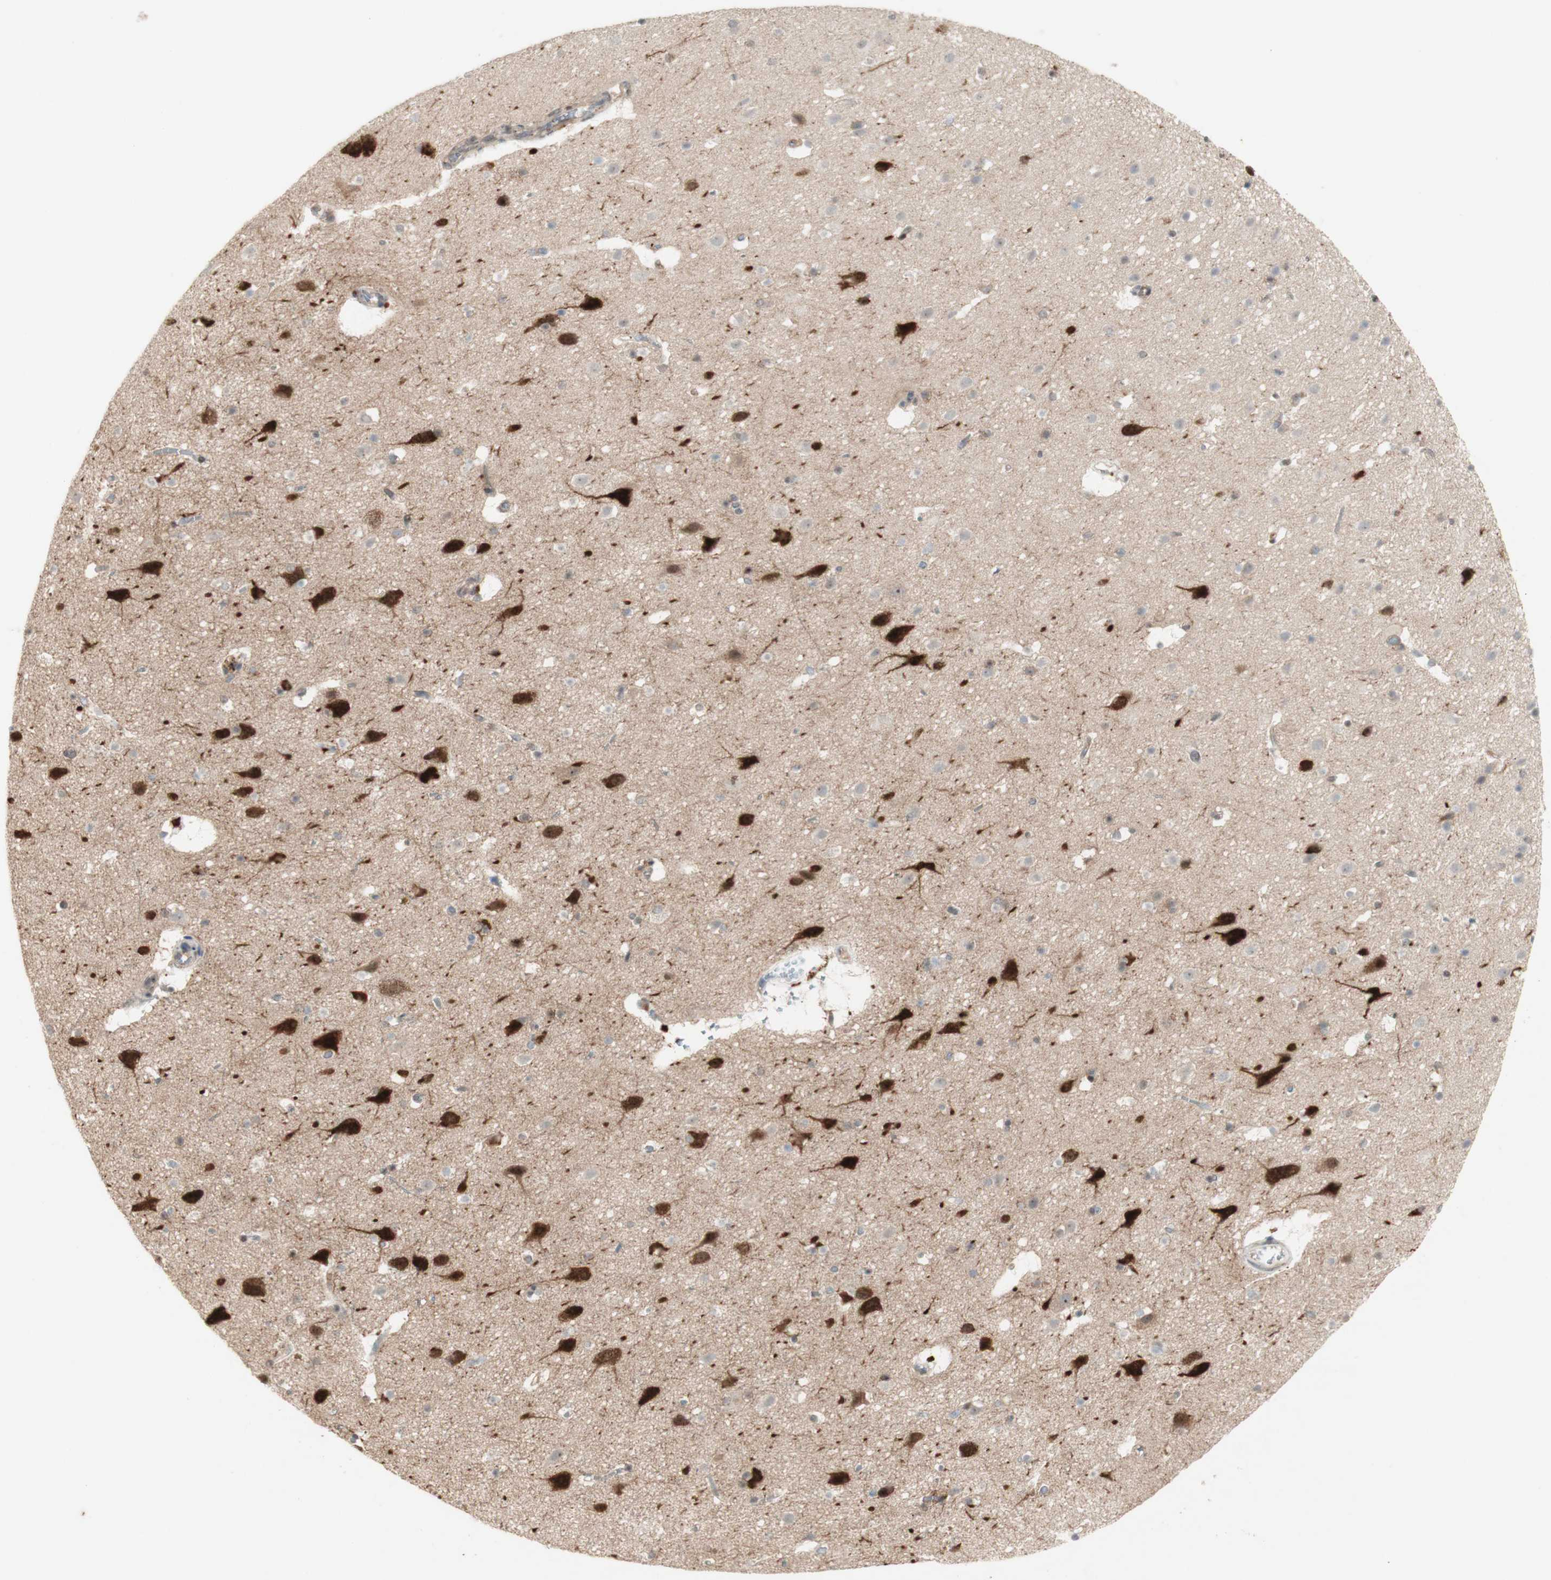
{"staining": {"intensity": "negative", "quantity": "none", "location": "none"}, "tissue": "cerebral cortex", "cell_type": "Endothelial cells", "image_type": "normal", "snomed": [{"axis": "morphology", "description": "Normal tissue, NOS"}, {"axis": "topography", "description": "Cerebral cortex"}], "caption": "The histopathology image displays no significant staining in endothelial cells of cerebral cortex.", "gene": "CYLD", "patient": {"sex": "male", "age": 45}}